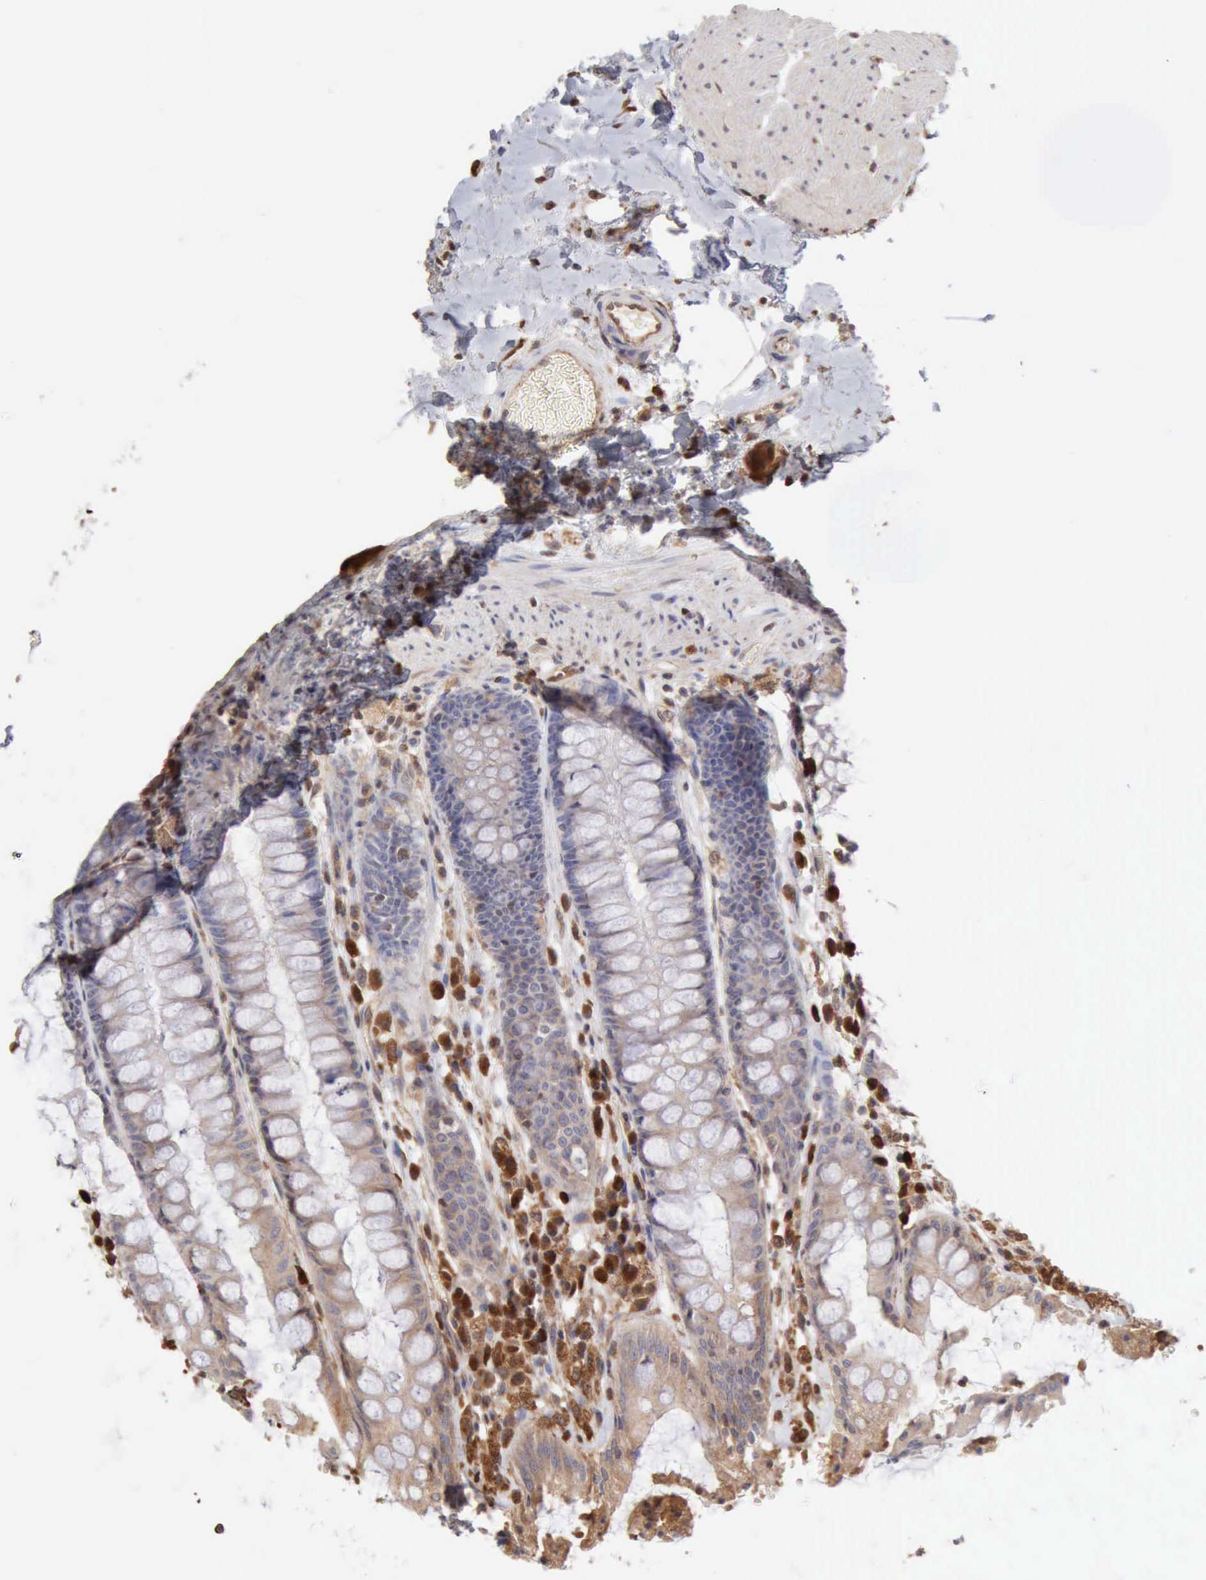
{"staining": {"intensity": "weak", "quantity": "25%-75%", "location": "cytoplasmic/membranous"}, "tissue": "rectum", "cell_type": "Glandular cells", "image_type": "normal", "snomed": [{"axis": "morphology", "description": "Normal tissue, NOS"}, {"axis": "topography", "description": "Rectum"}], "caption": "About 25%-75% of glandular cells in unremarkable rectum show weak cytoplasmic/membranous protein positivity as visualized by brown immunohistochemical staining.", "gene": "APOL2", "patient": {"sex": "female", "age": 46}}